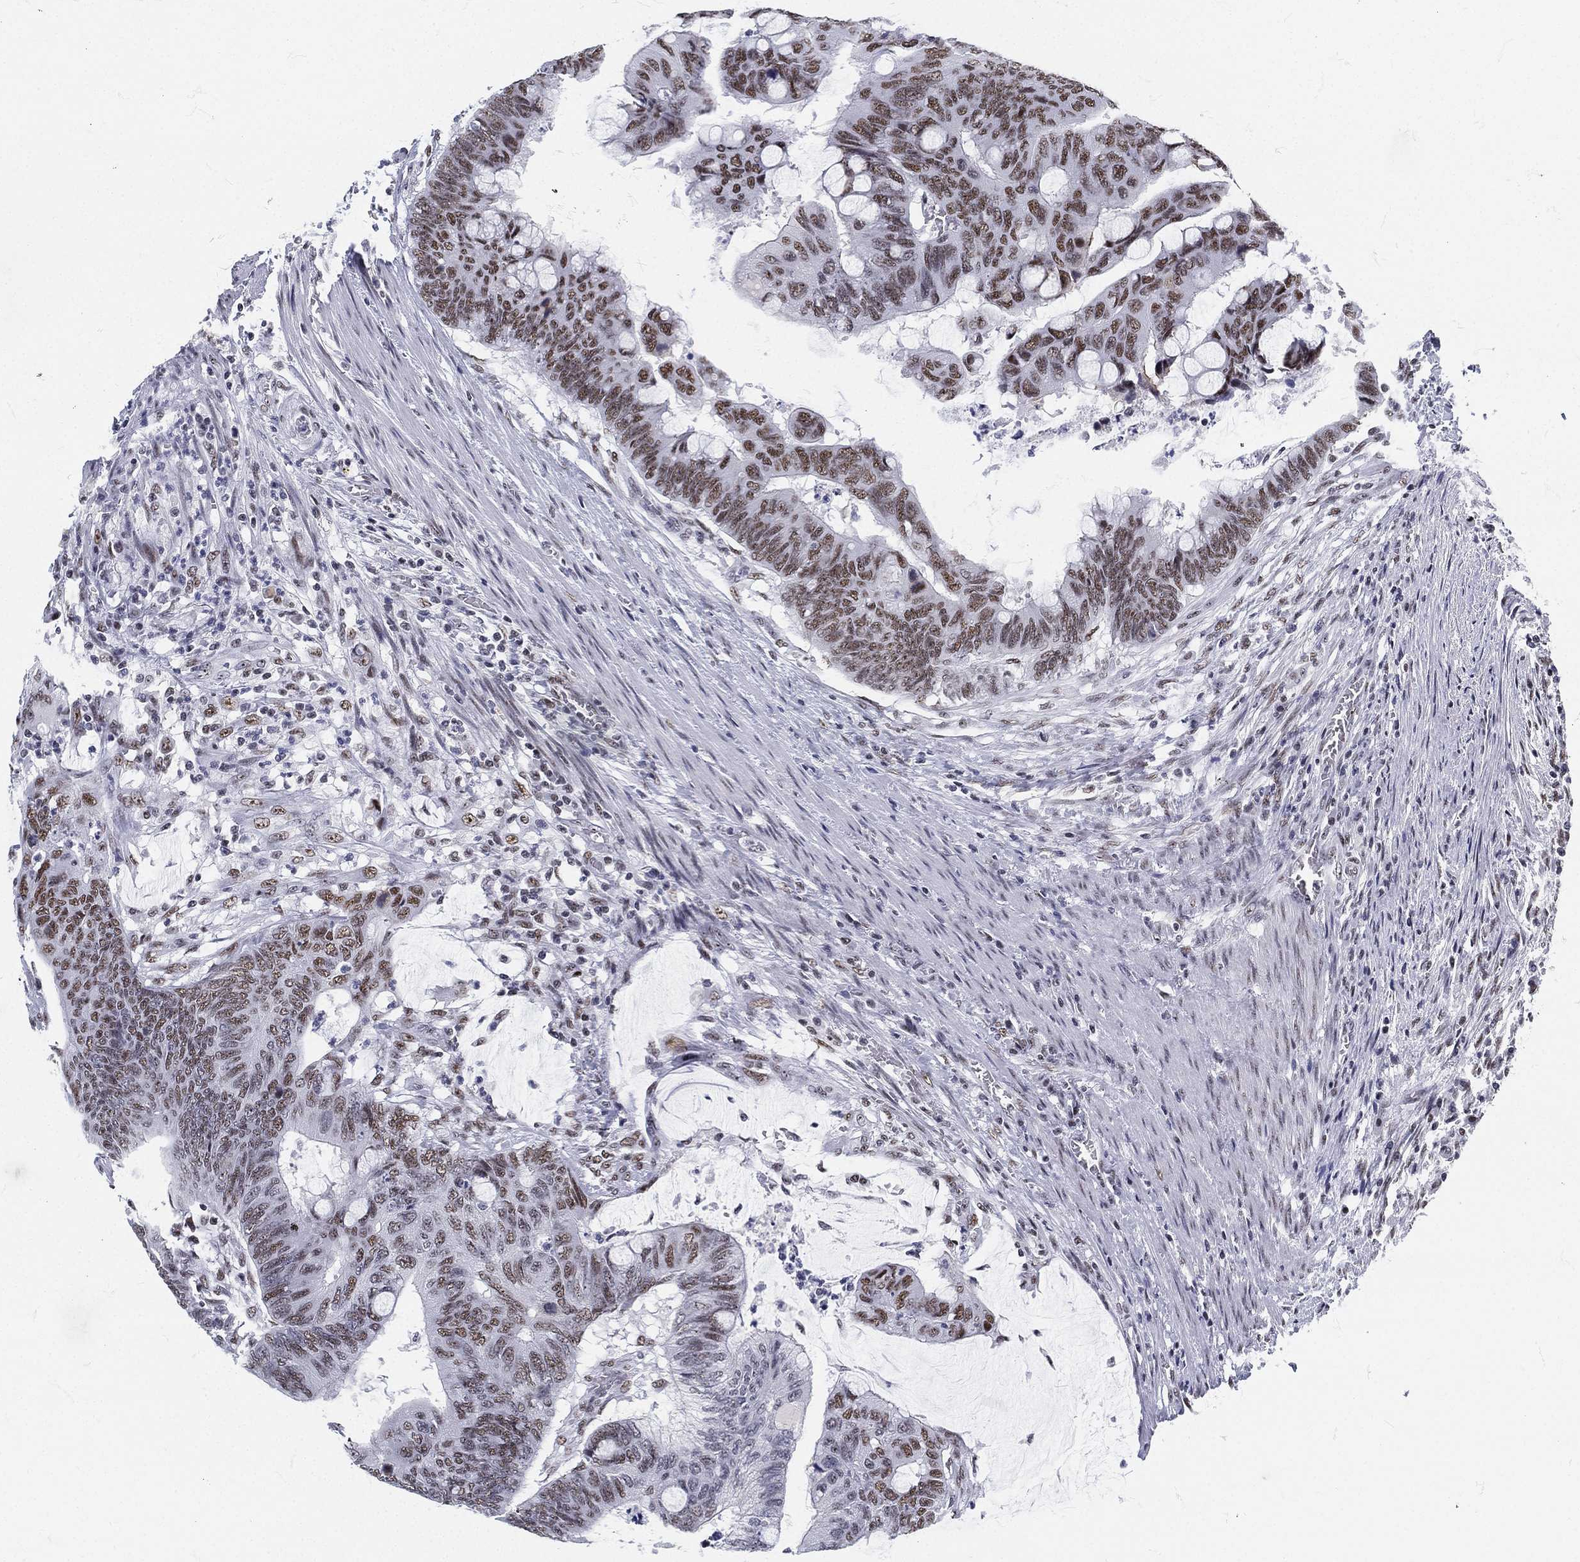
{"staining": {"intensity": "moderate", "quantity": "25%-75%", "location": "nuclear"}, "tissue": "colorectal cancer", "cell_type": "Tumor cells", "image_type": "cancer", "snomed": [{"axis": "morphology", "description": "Normal tissue, NOS"}, {"axis": "morphology", "description": "Adenocarcinoma, NOS"}, {"axis": "topography", "description": "Rectum"}], "caption": "Immunohistochemical staining of human colorectal adenocarcinoma exhibits moderate nuclear protein positivity in approximately 25%-75% of tumor cells.", "gene": "MAPK8IP1", "patient": {"sex": "male", "age": 92}}